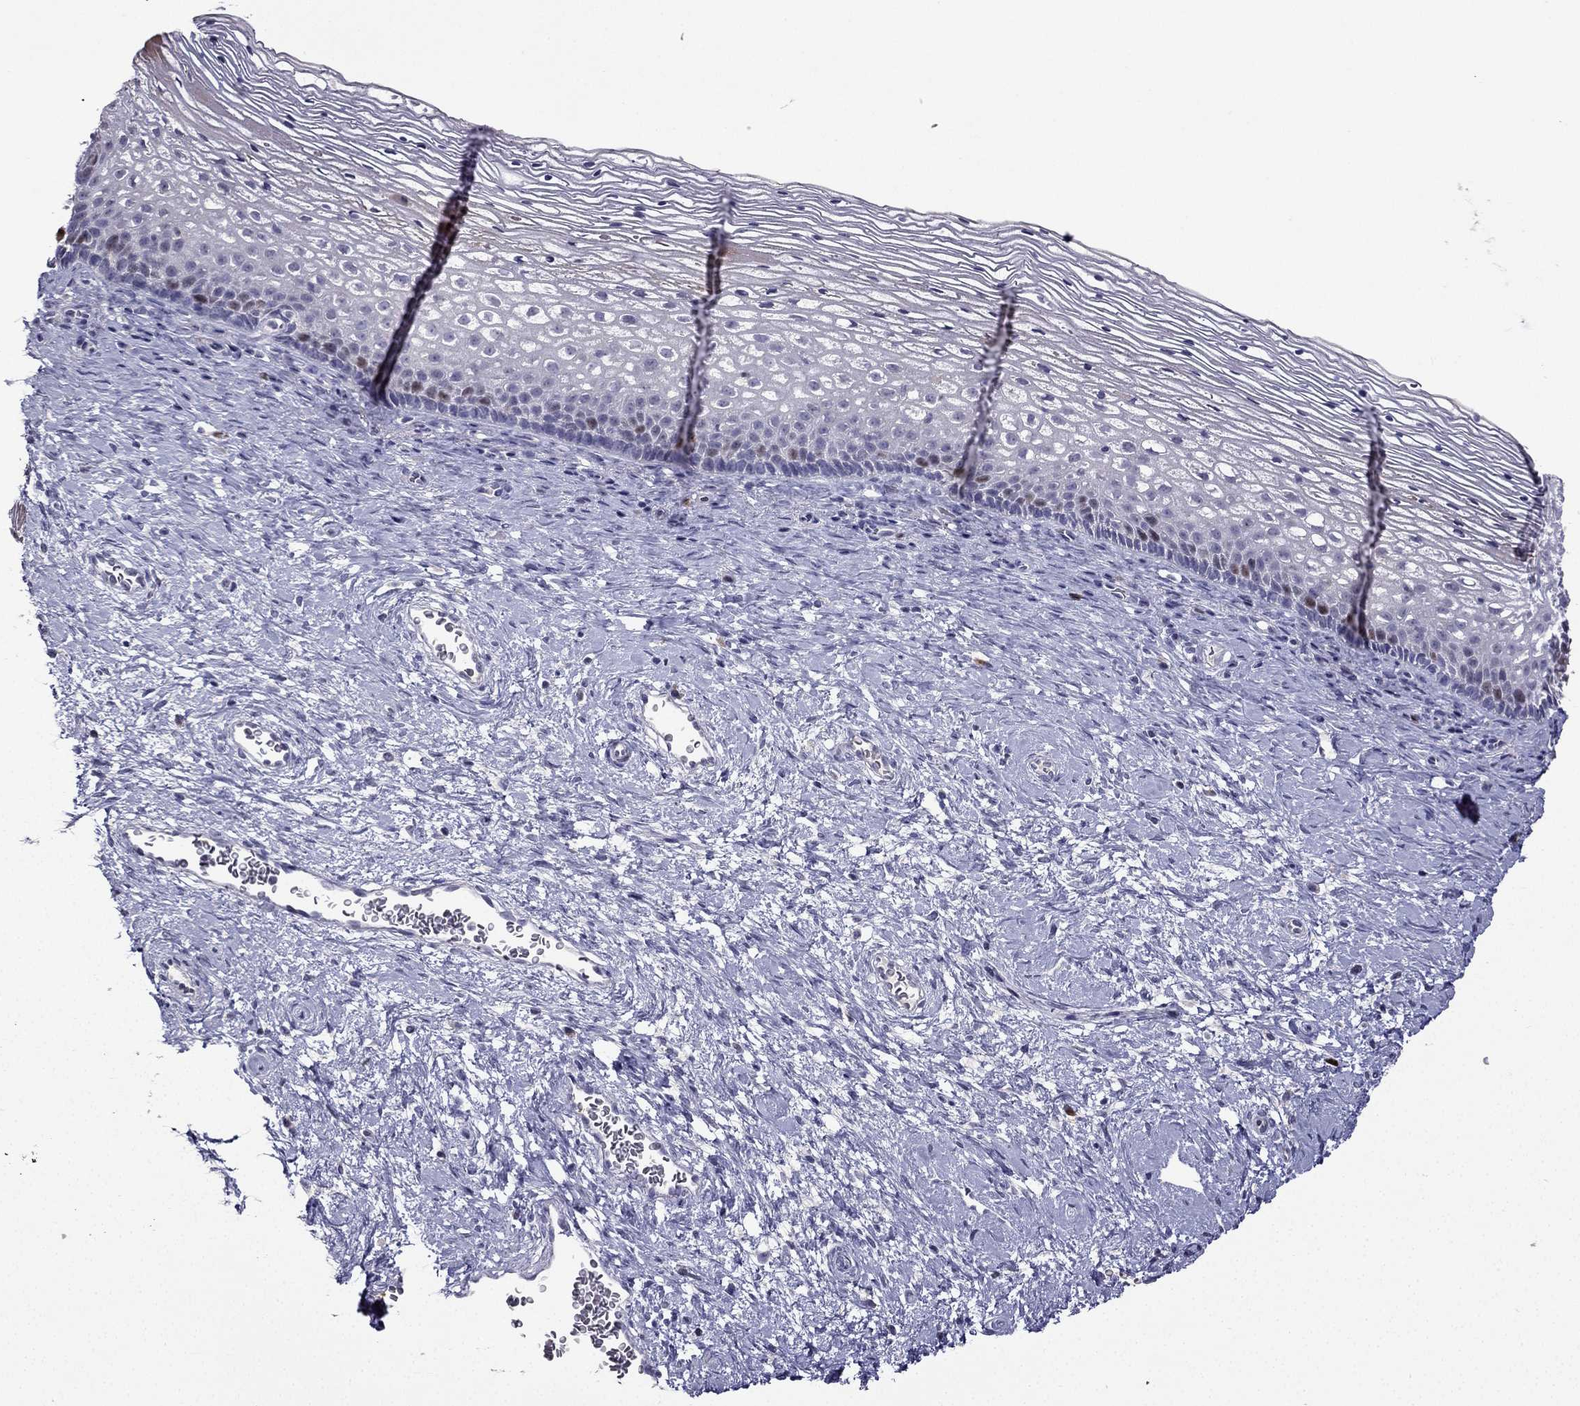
{"staining": {"intensity": "negative", "quantity": "none", "location": "none"}, "tissue": "cervix", "cell_type": "Glandular cells", "image_type": "normal", "snomed": [{"axis": "morphology", "description": "Normal tissue, NOS"}, {"axis": "topography", "description": "Cervix"}], "caption": "DAB (3,3'-diaminobenzidine) immunohistochemical staining of unremarkable human cervix demonstrates no significant positivity in glandular cells.", "gene": "UHRF1", "patient": {"sex": "female", "age": 34}}